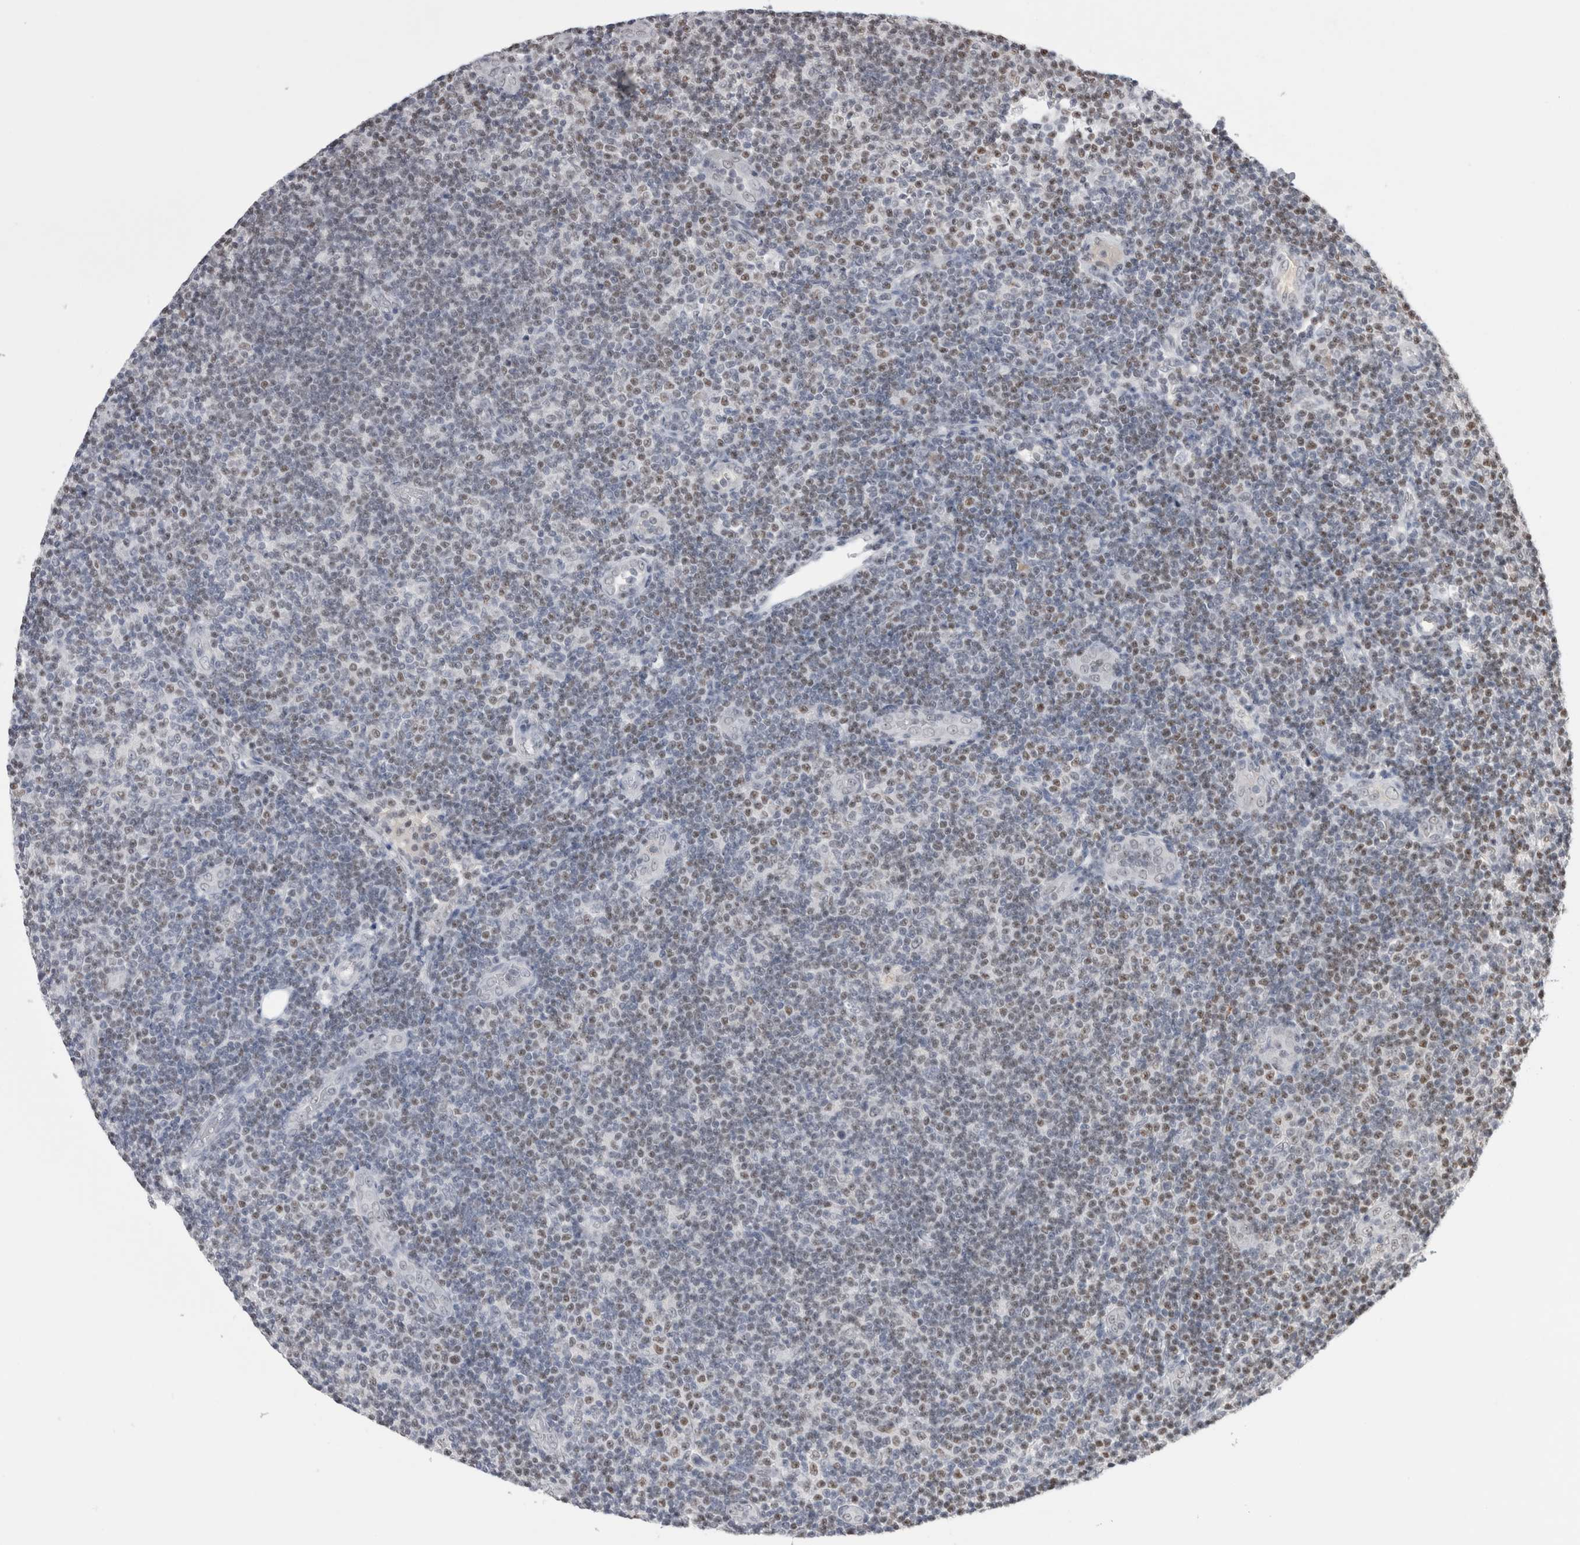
{"staining": {"intensity": "weak", "quantity": "25%-75%", "location": "nuclear"}, "tissue": "lymphoma", "cell_type": "Tumor cells", "image_type": "cancer", "snomed": [{"axis": "morphology", "description": "Malignant lymphoma, non-Hodgkin's type, Low grade"}, {"axis": "topography", "description": "Lymph node"}], "caption": "Protein expression analysis of human malignant lymphoma, non-Hodgkin's type (low-grade) reveals weak nuclear expression in approximately 25%-75% of tumor cells. (IHC, brightfield microscopy, high magnification).", "gene": "DAXX", "patient": {"sex": "male", "age": 83}}